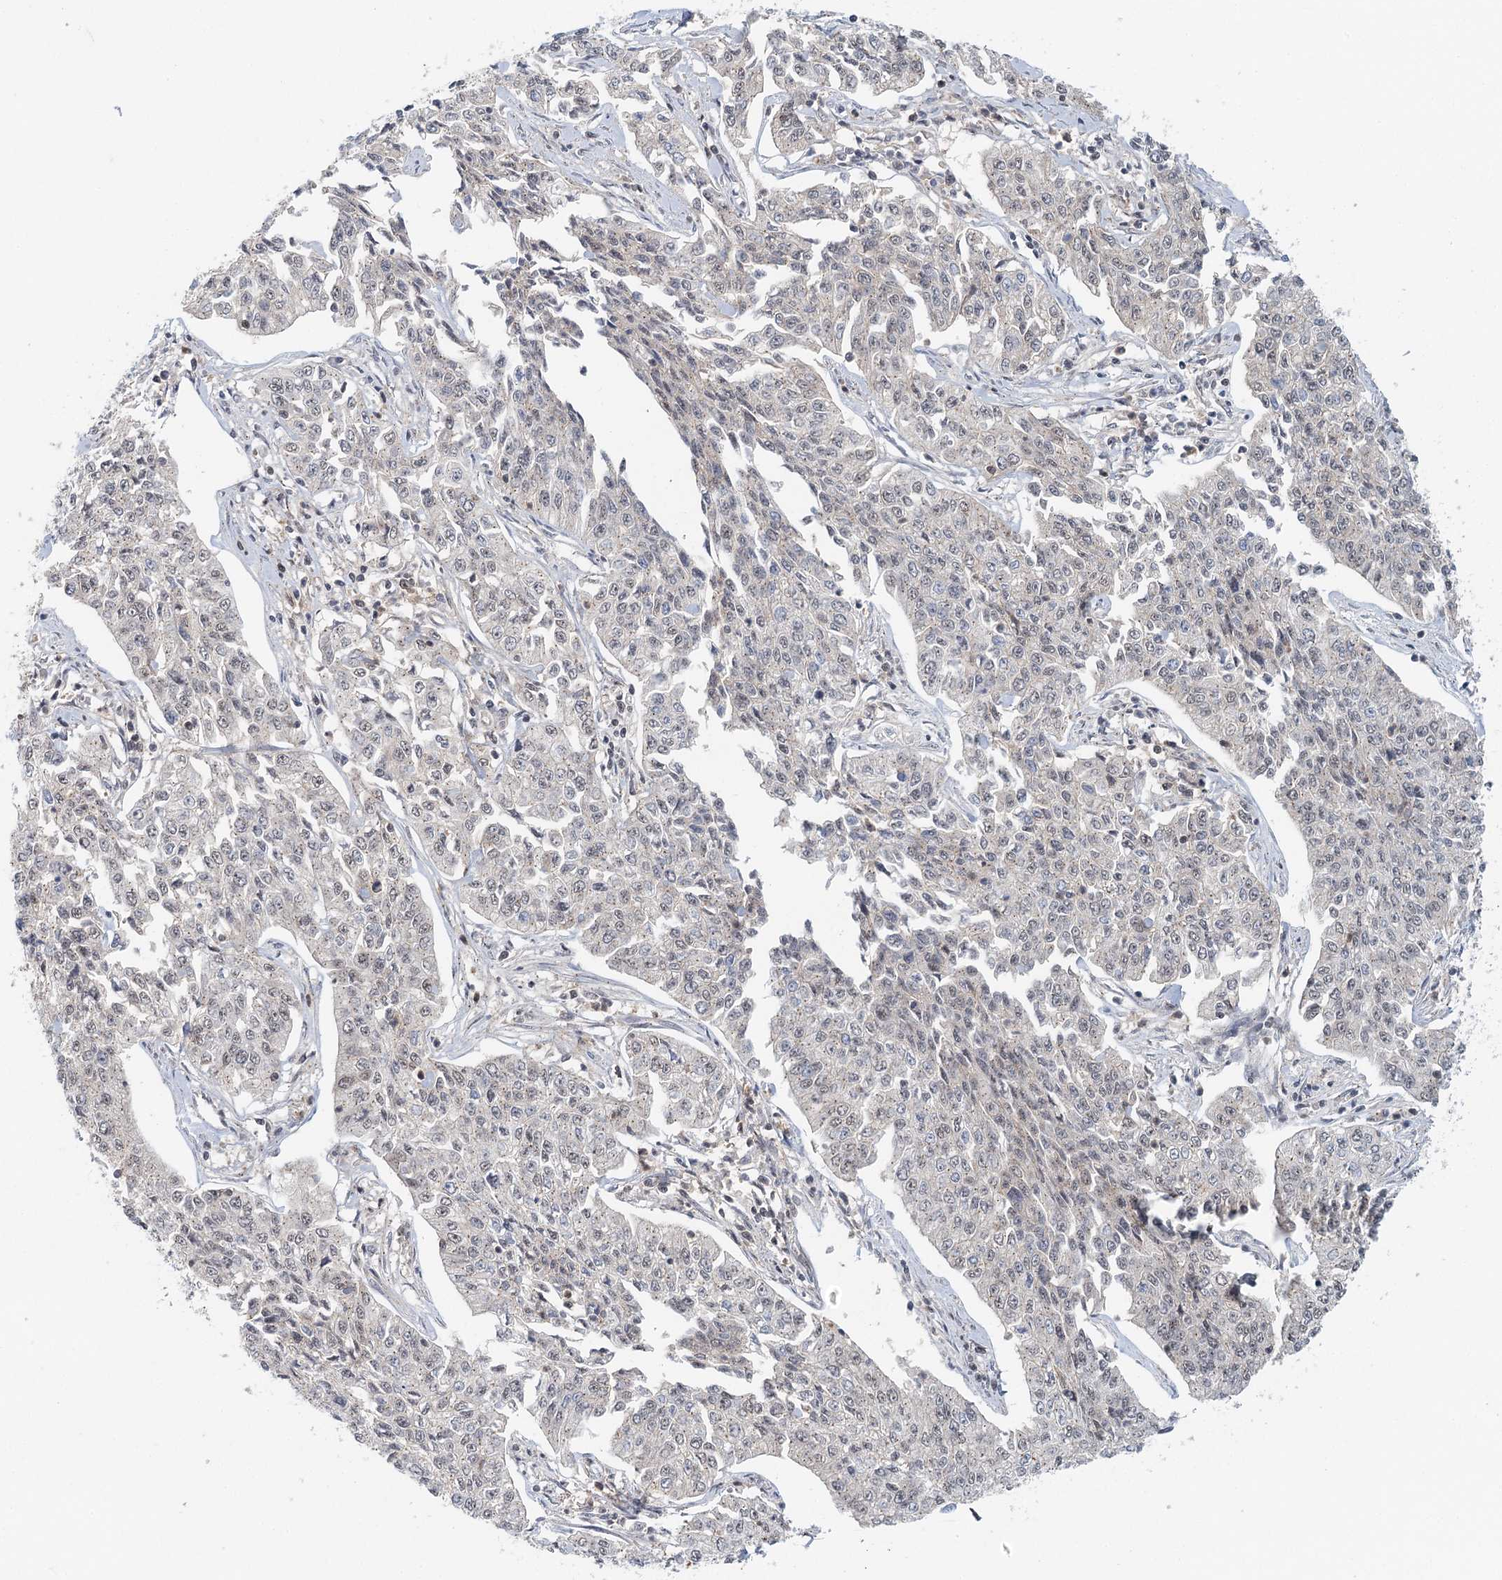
{"staining": {"intensity": "negative", "quantity": "none", "location": "none"}, "tissue": "cervical cancer", "cell_type": "Tumor cells", "image_type": "cancer", "snomed": [{"axis": "morphology", "description": "Squamous cell carcinoma, NOS"}, {"axis": "topography", "description": "Cervix"}], "caption": "Tumor cells show no significant positivity in cervical squamous cell carcinoma.", "gene": "CDC42SE2", "patient": {"sex": "female", "age": 35}}